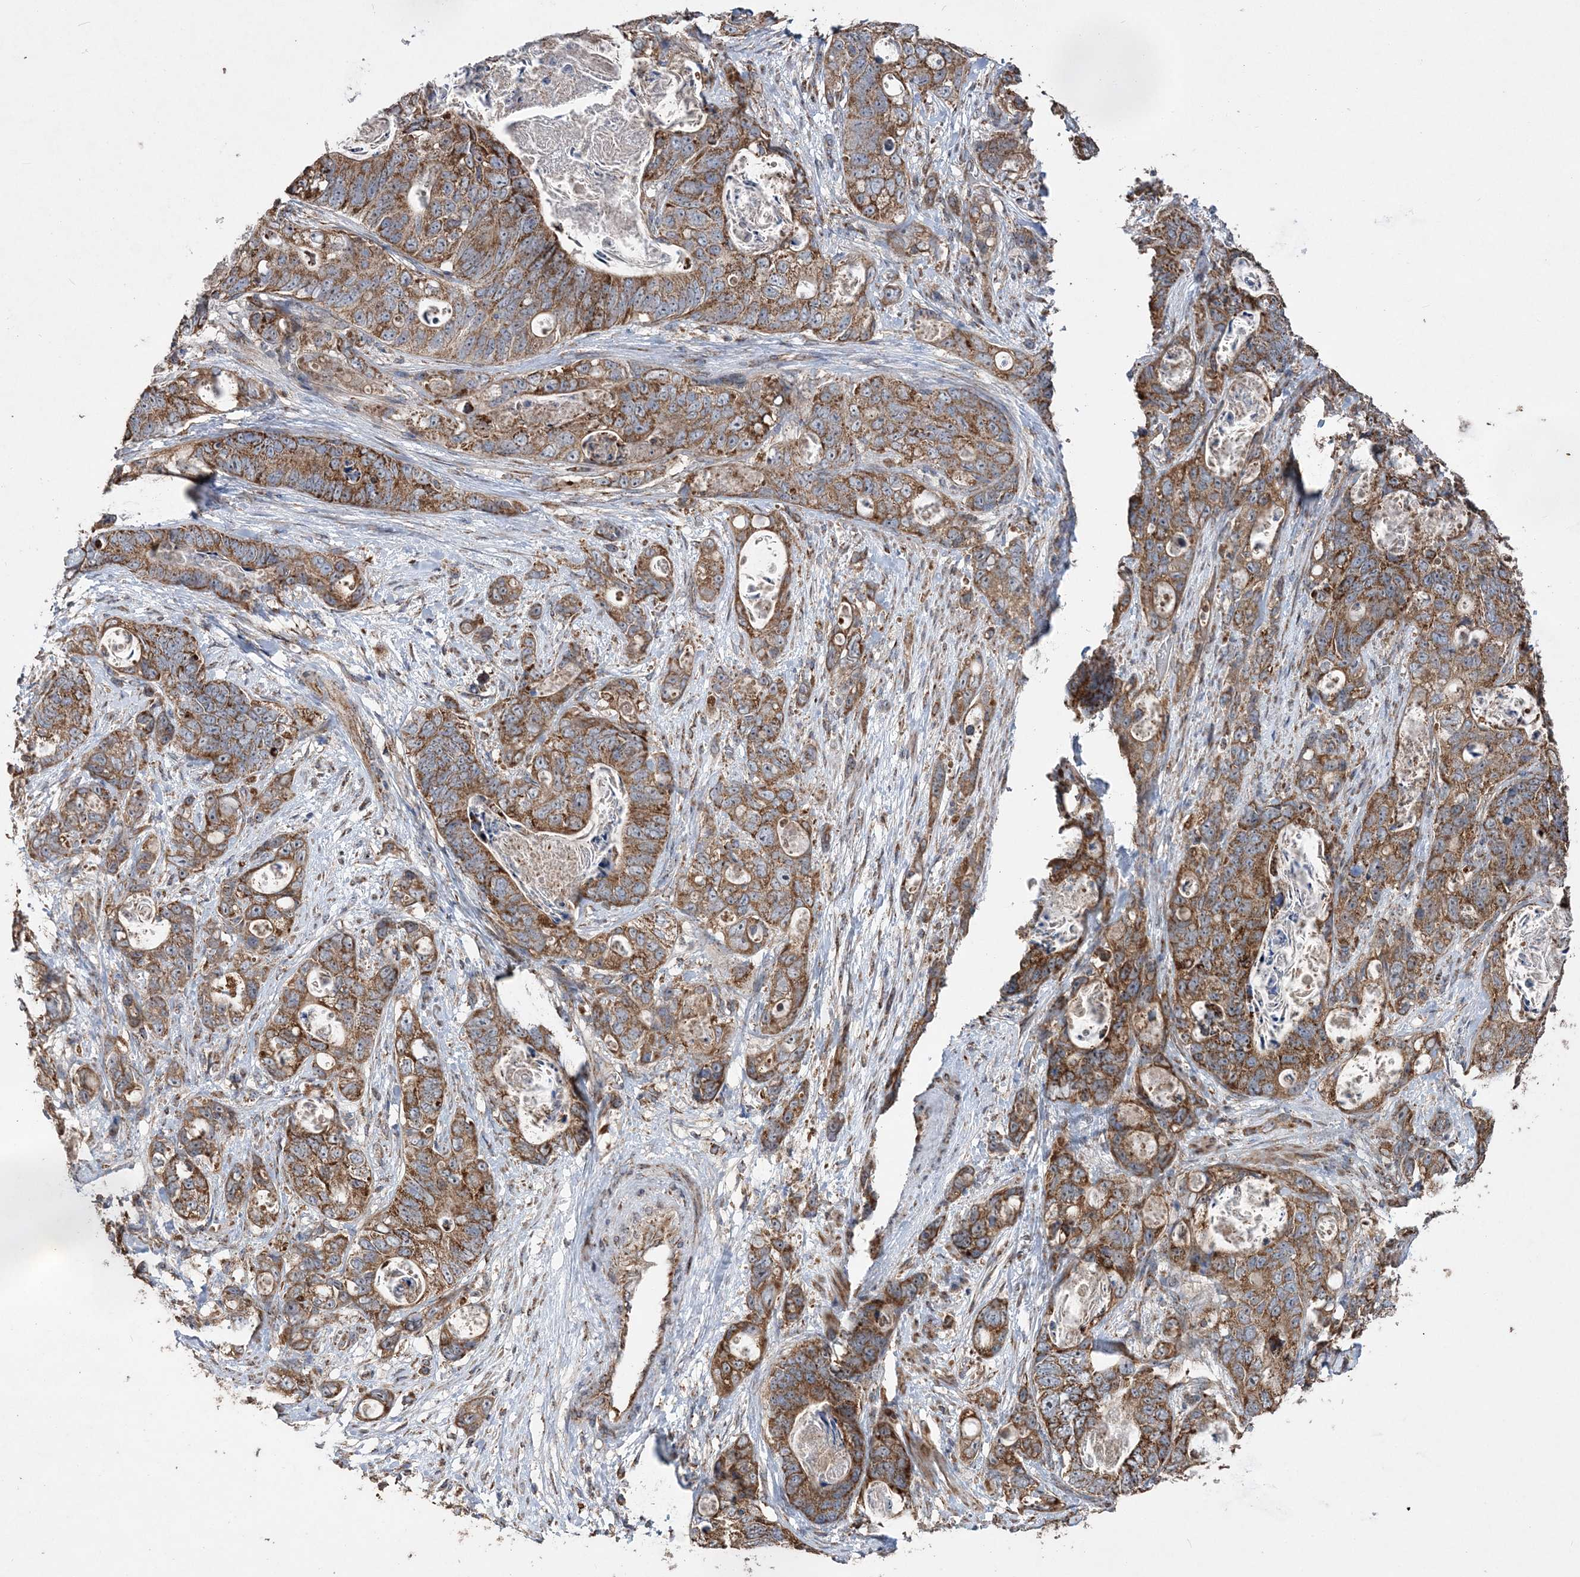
{"staining": {"intensity": "moderate", "quantity": ">75%", "location": "cytoplasmic/membranous"}, "tissue": "stomach cancer", "cell_type": "Tumor cells", "image_type": "cancer", "snomed": [{"axis": "morphology", "description": "Normal tissue, NOS"}, {"axis": "morphology", "description": "Adenocarcinoma, NOS"}, {"axis": "topography", "description": "Stomach"}], "caption": "Protein analysis of stomach cancer (adenocarcinoma) tissue exhibits moderate cytoplasmic/membranous staining in about >75% of tumor cells.", "gene": "POC5", "patient": {"sex": "female", "age": 89}}